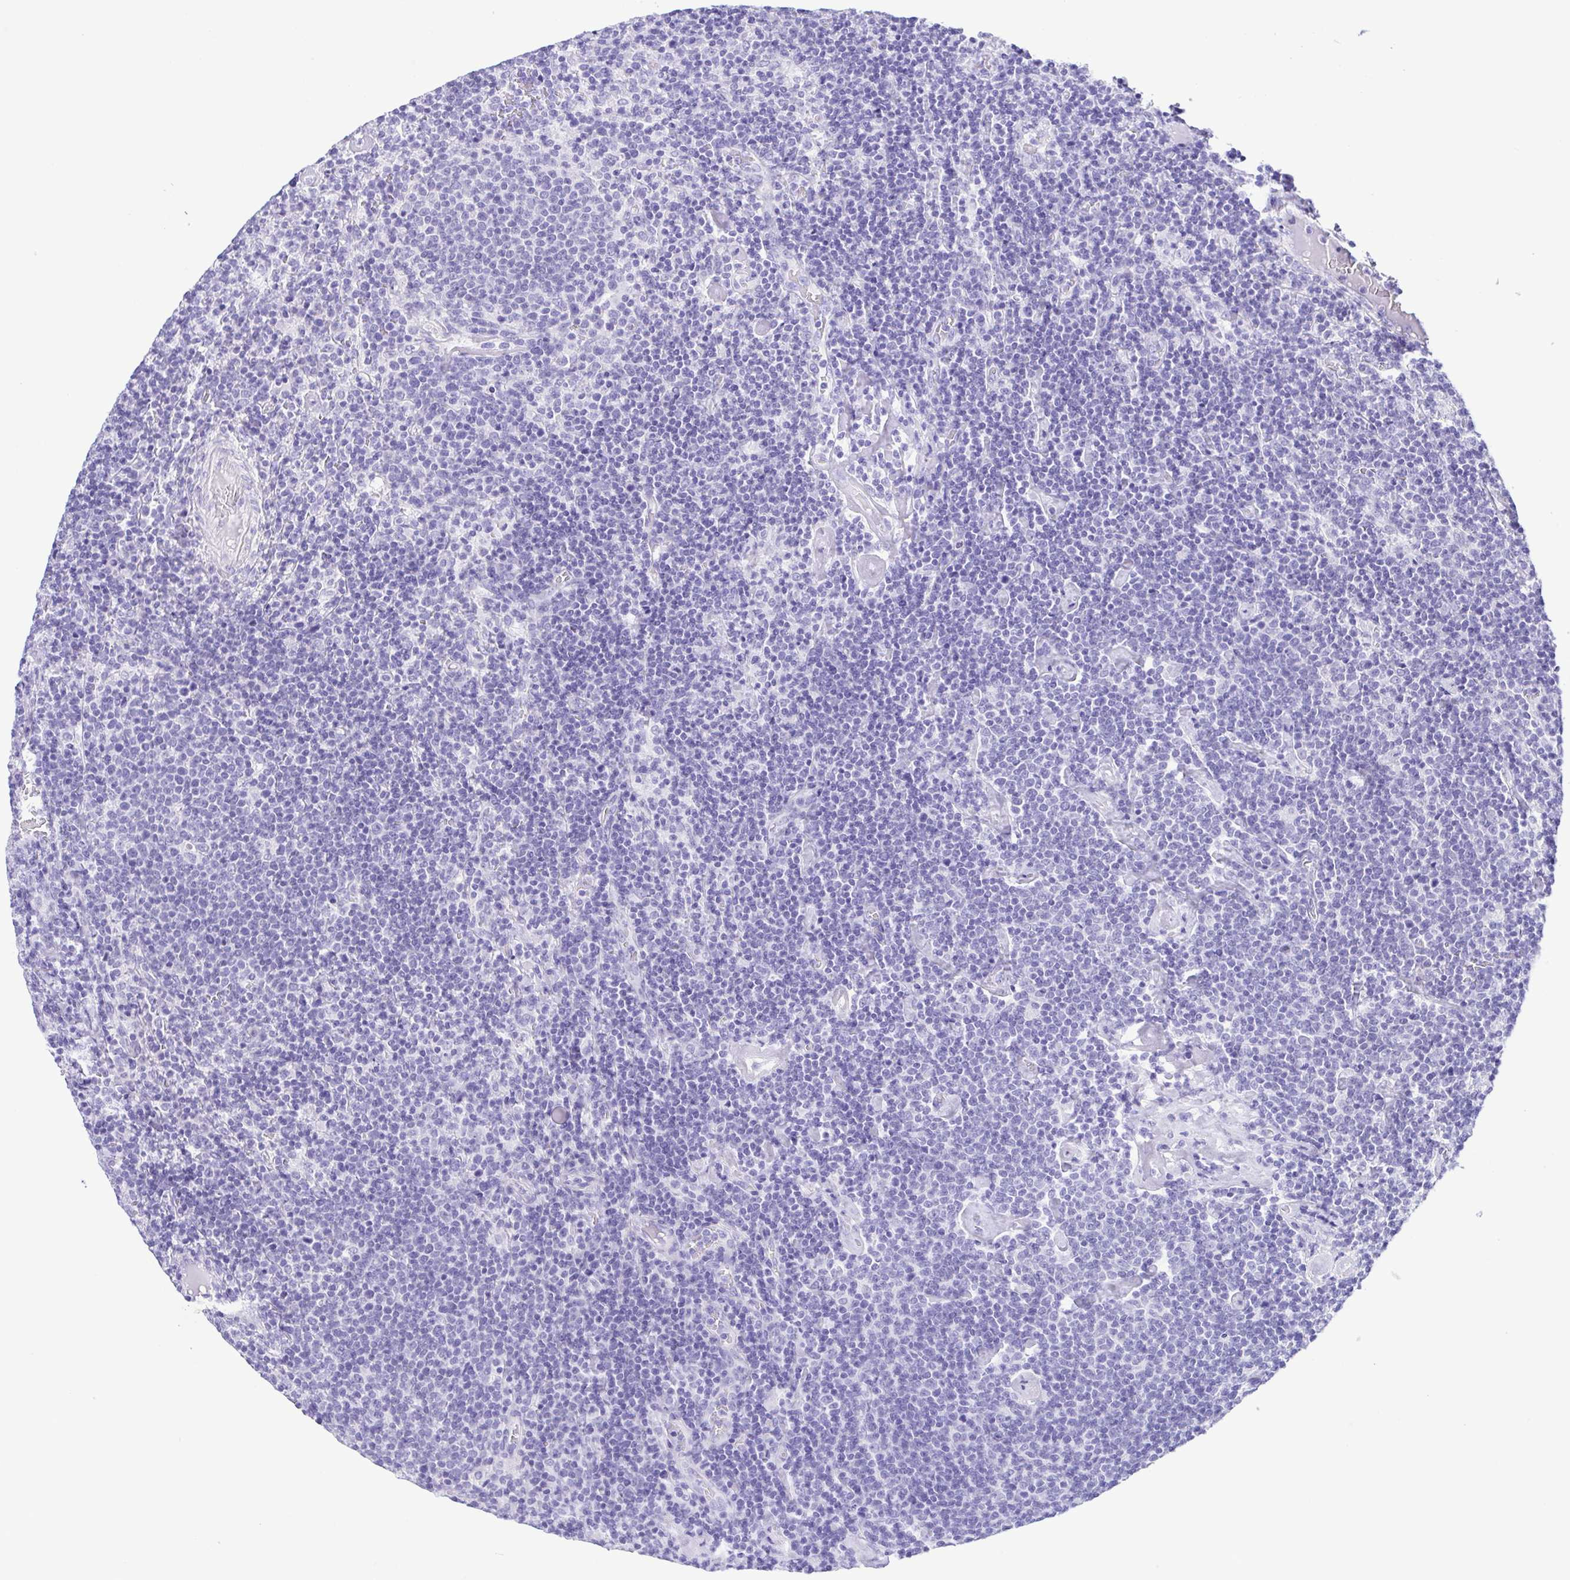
{"staining": {"intensity": "negative", "quantity": "none", "location": "none"}, "tissue": "lymphoma", "cell_type": "Tumor cells", "image_type": "cancer", "snomed": [{"axis": "morphology", "description": "Malignant lymphoma, non-Hodgkin's type, High grade"}, {"axis": "topography", "description": "Lymph node"}], "caption": "IHC of human lymphoma demonstrates no expression in tumor cells.", "gene": "OVGP1", "patient": {"sex": "male", "age": 61}}